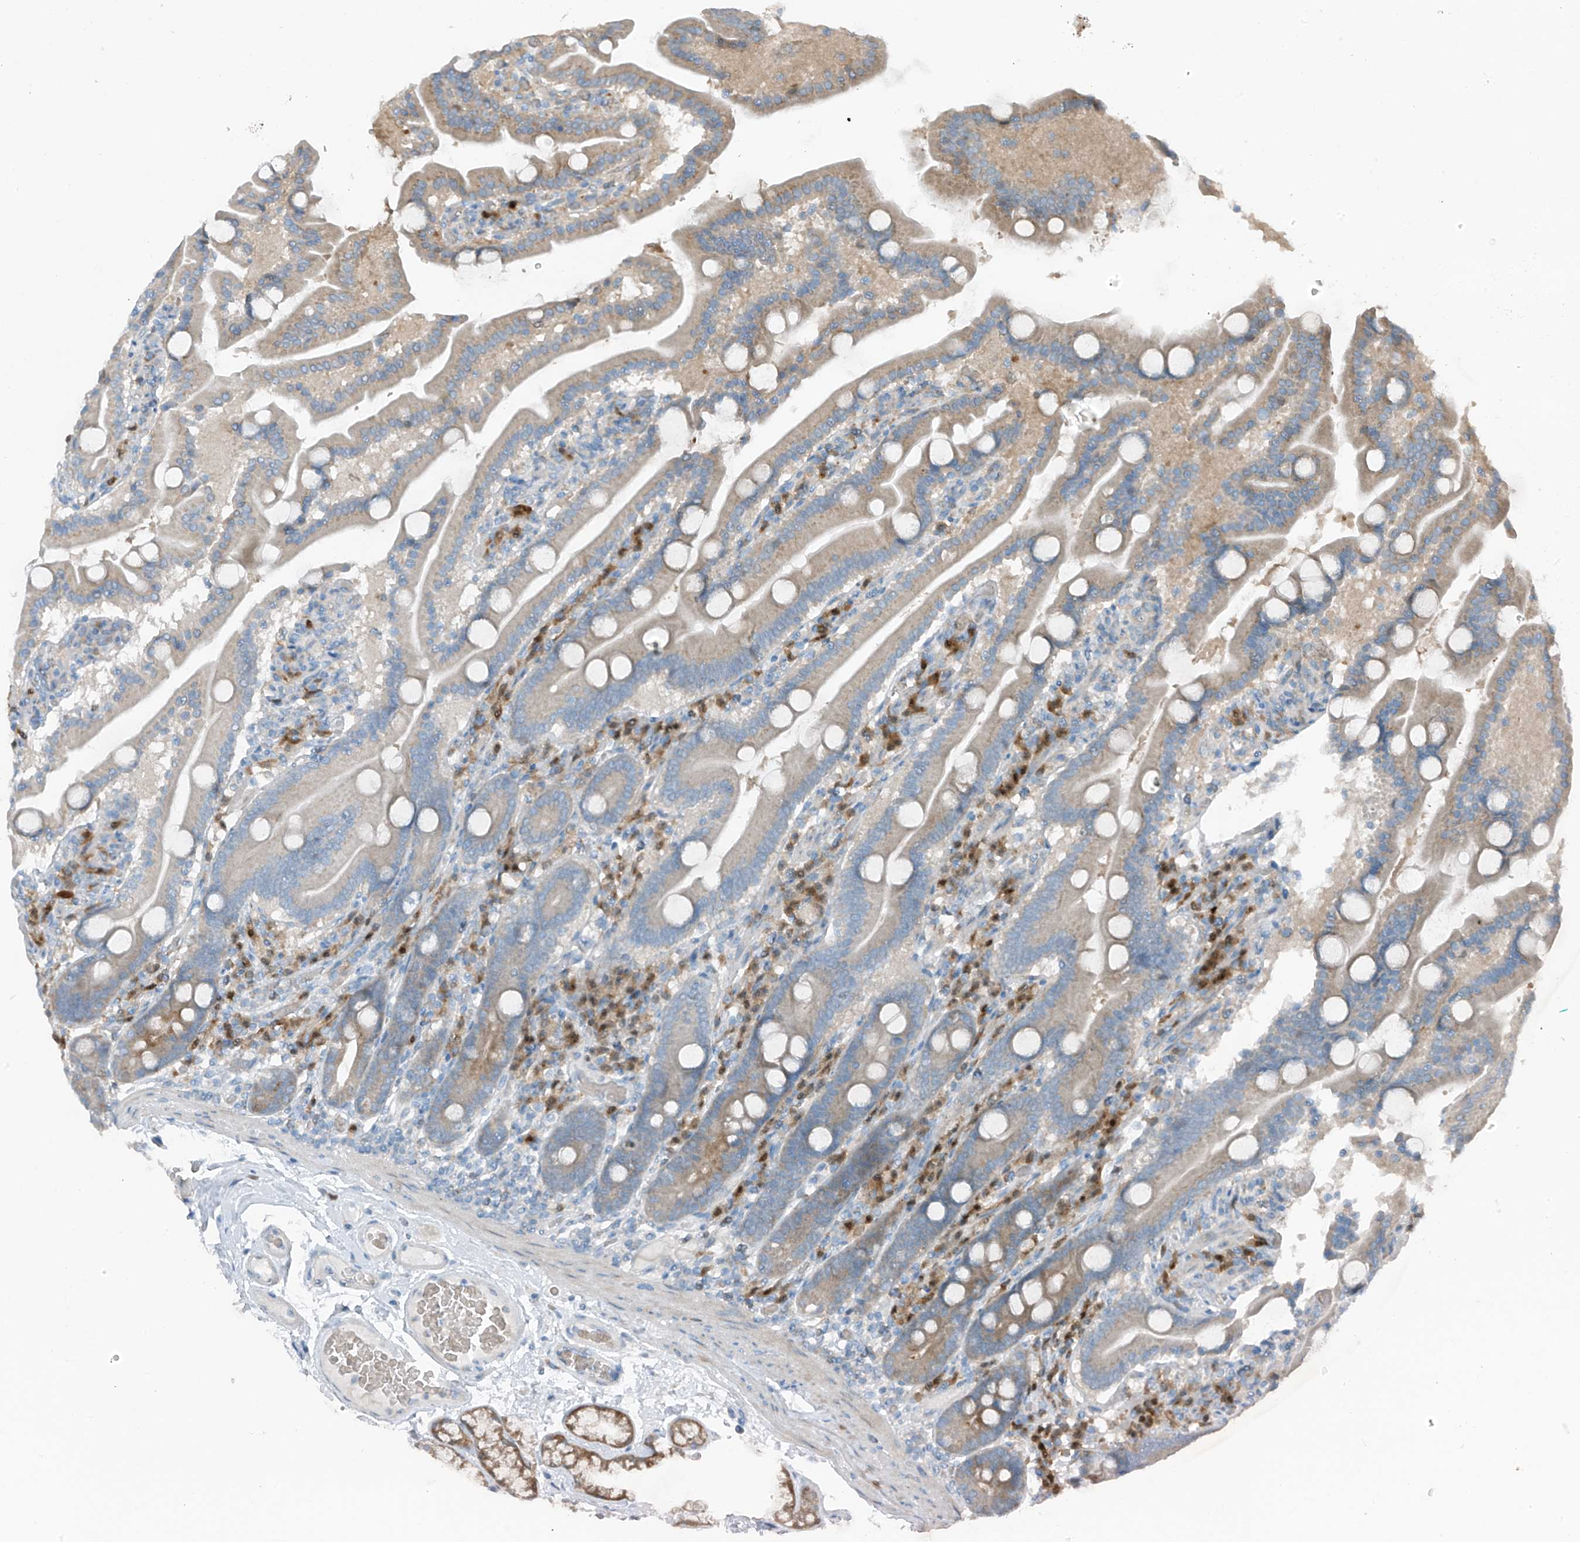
{"staining": {"intensity": "moderate", "quantity": "25%-75%", "location": "cytoplasmic/membranous"}, "tissue": "duodenum", "cell_type": "Glandular cells", "image_type": "normal", "snomed": [{"axis": "morphology", "description": "Normal tissue, NOS"}, {"axis": "topography", "description": "Duodenum"}], "caption": "Protein expression analysis of normal duodenum displays moderate cytoplasmic/membranous expression in approximately 25%-75% of glandular cells. Ihc stains the protein of interest in brown and the nuclei are stained blue.", "gene": "SLC12A6", "patient": {"sex": "male", "age": 55}}